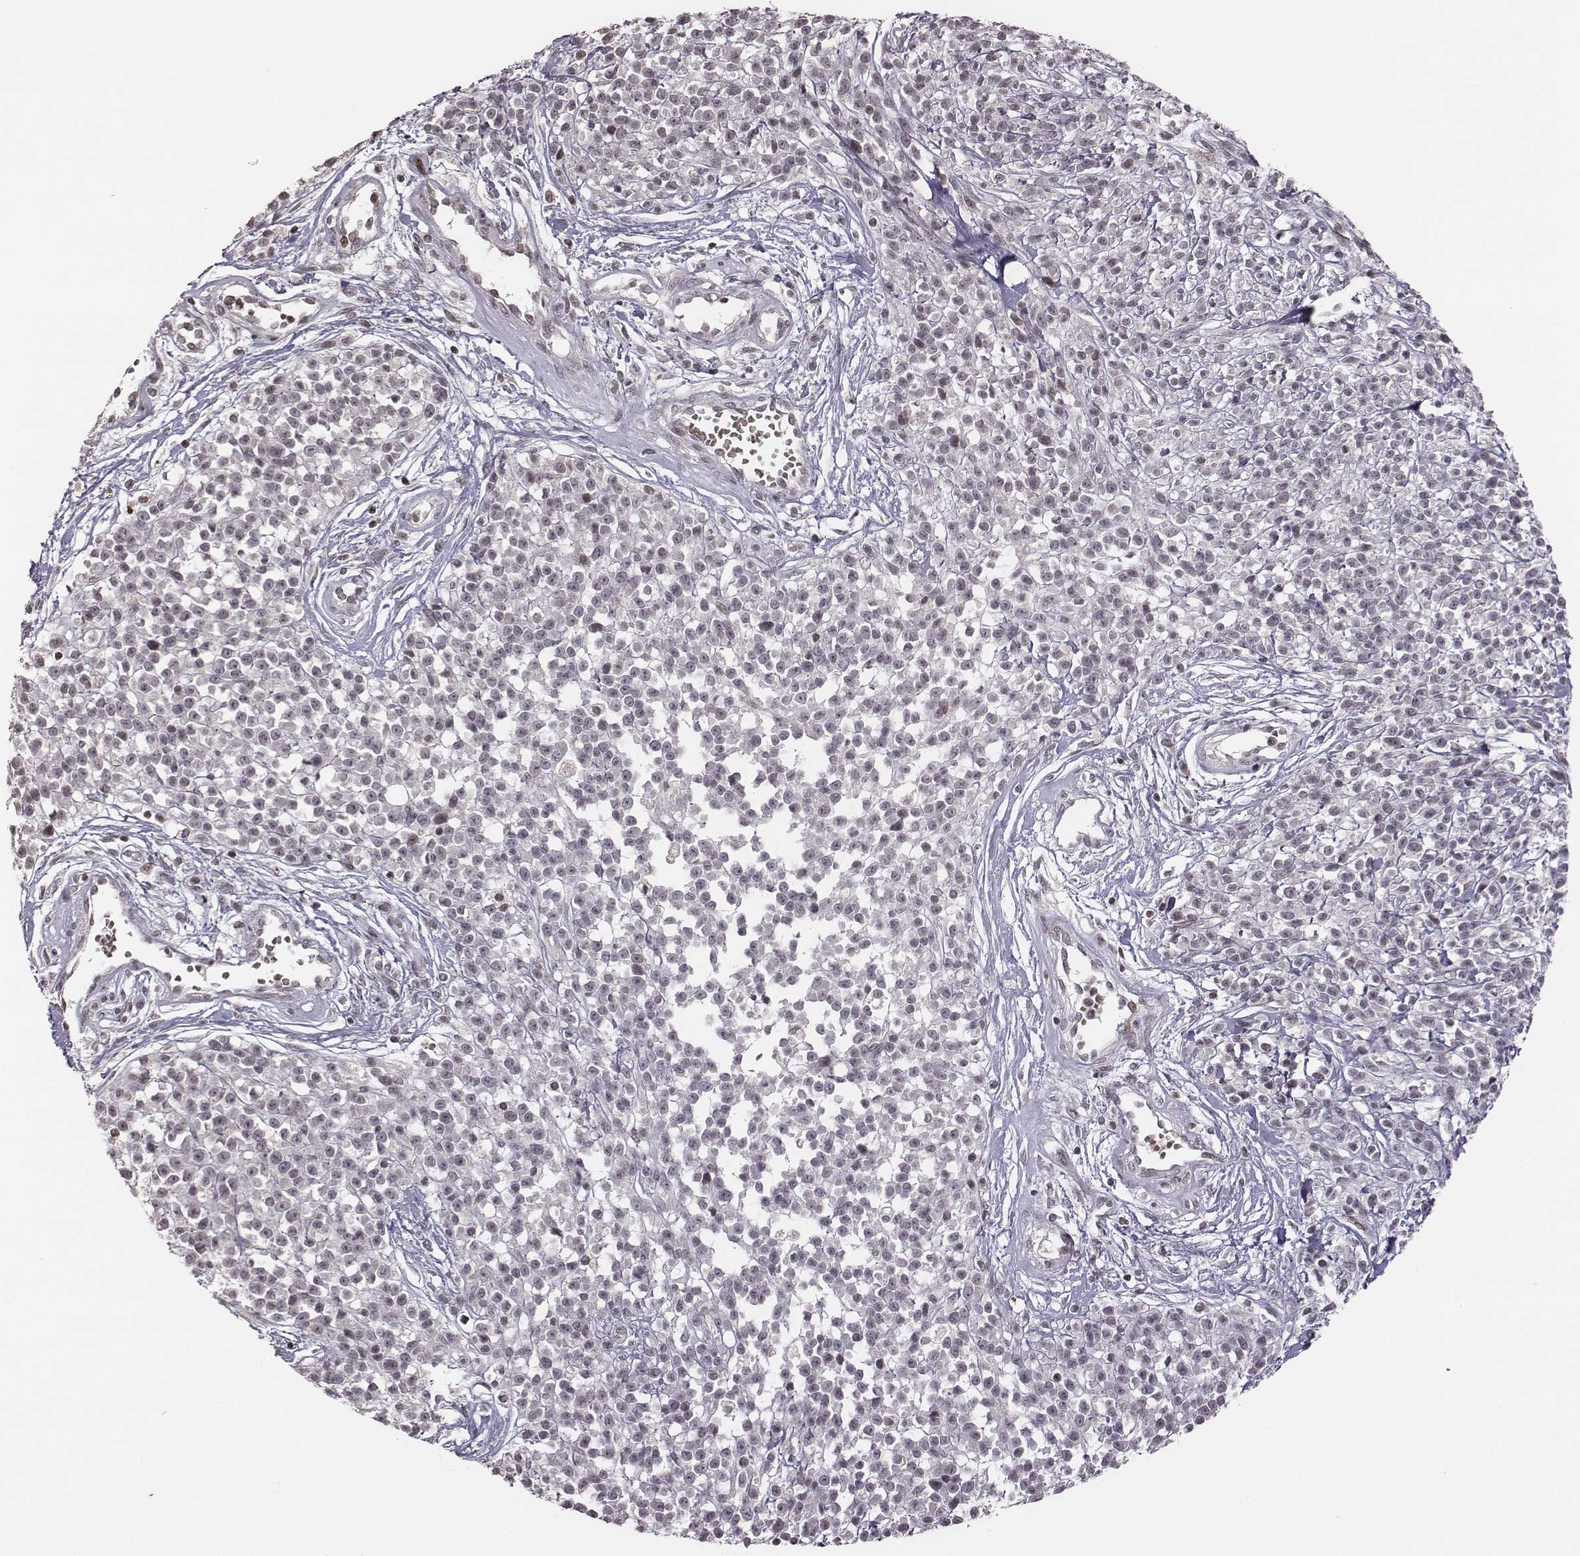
{"staining": {"intensity": "negative", "quantity": "none", "location": "none"}, "tissue": "melanoma", "cell_type": "Tumor cells", "image_type": "cancer", "snomed": [{"axis": "morphology", "description": "Malignant melanoma, NOS"}, {"axis": "topography", "description": "Skin"}, {"axis": "topography", "description": "Skin of trunk"}], "caption": "Human melanoma stained for a protein using immunohistochemistry (IHC) displays no expression in tumor cells.", "gene": "GRM4", "patient": {"sex": "male", "age": 74}}